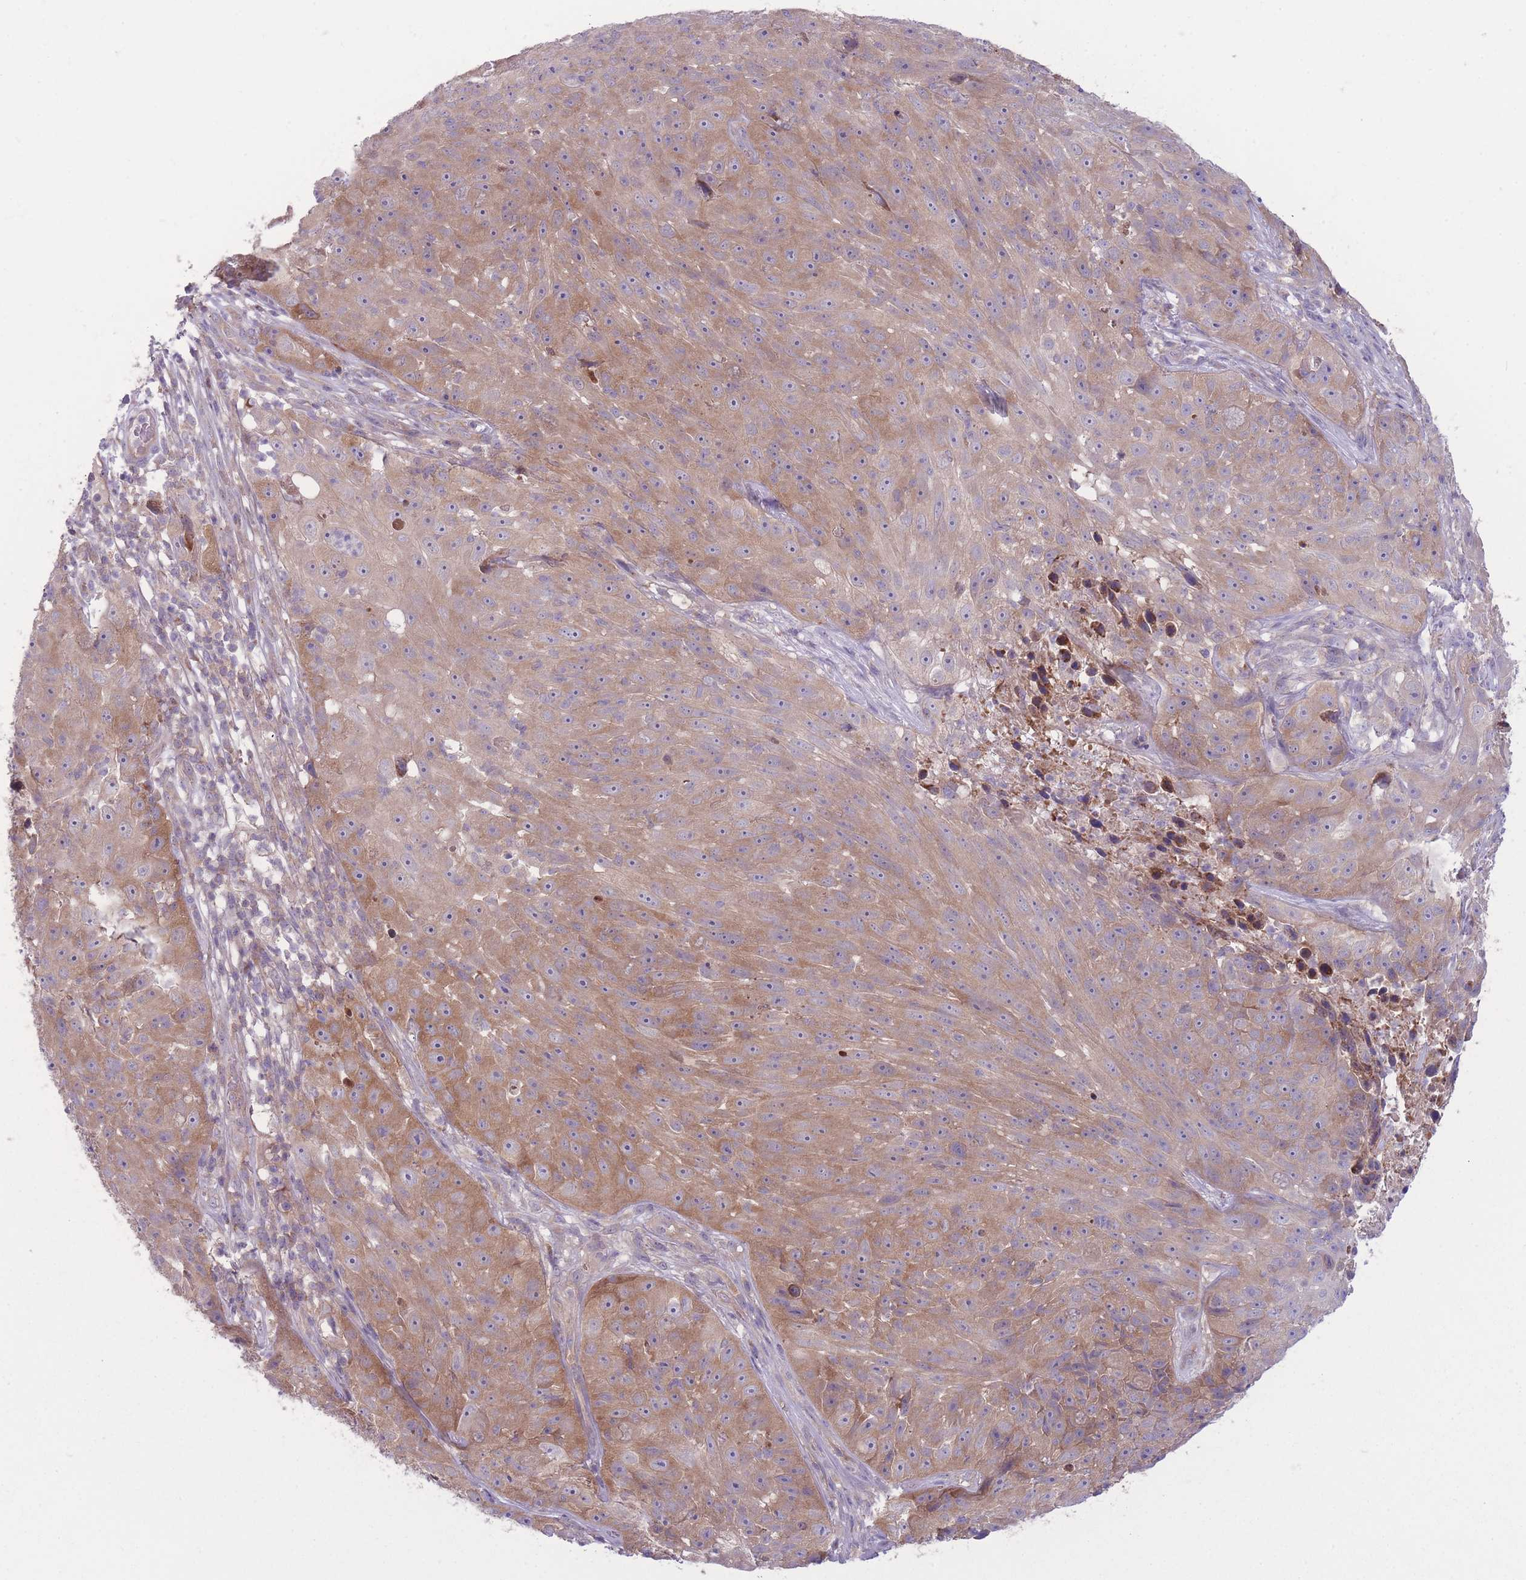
{"staining": {"intensity": "moderate", "quantity": ">75%", "location": "cytoplasmic/membranous"}, "tissue": "skin cancer", "cell_type": "Tumor cells", "image_type": "cancer", "snomed": [{"axis": "morphology", "description": "Squamous cell carcinoma, NOS"}, {"axis": "topography", "description": "Skin"}], "caption": "Immunohistochemistry histopathology image of human skin cancer stained for a protein (brown), which displays medium levels of moderate cytoplasmic/membranous positivity in about >75% of tumor cells.", "gene": "CCT6B", "patient": {"sex": "female", "age": 87}}